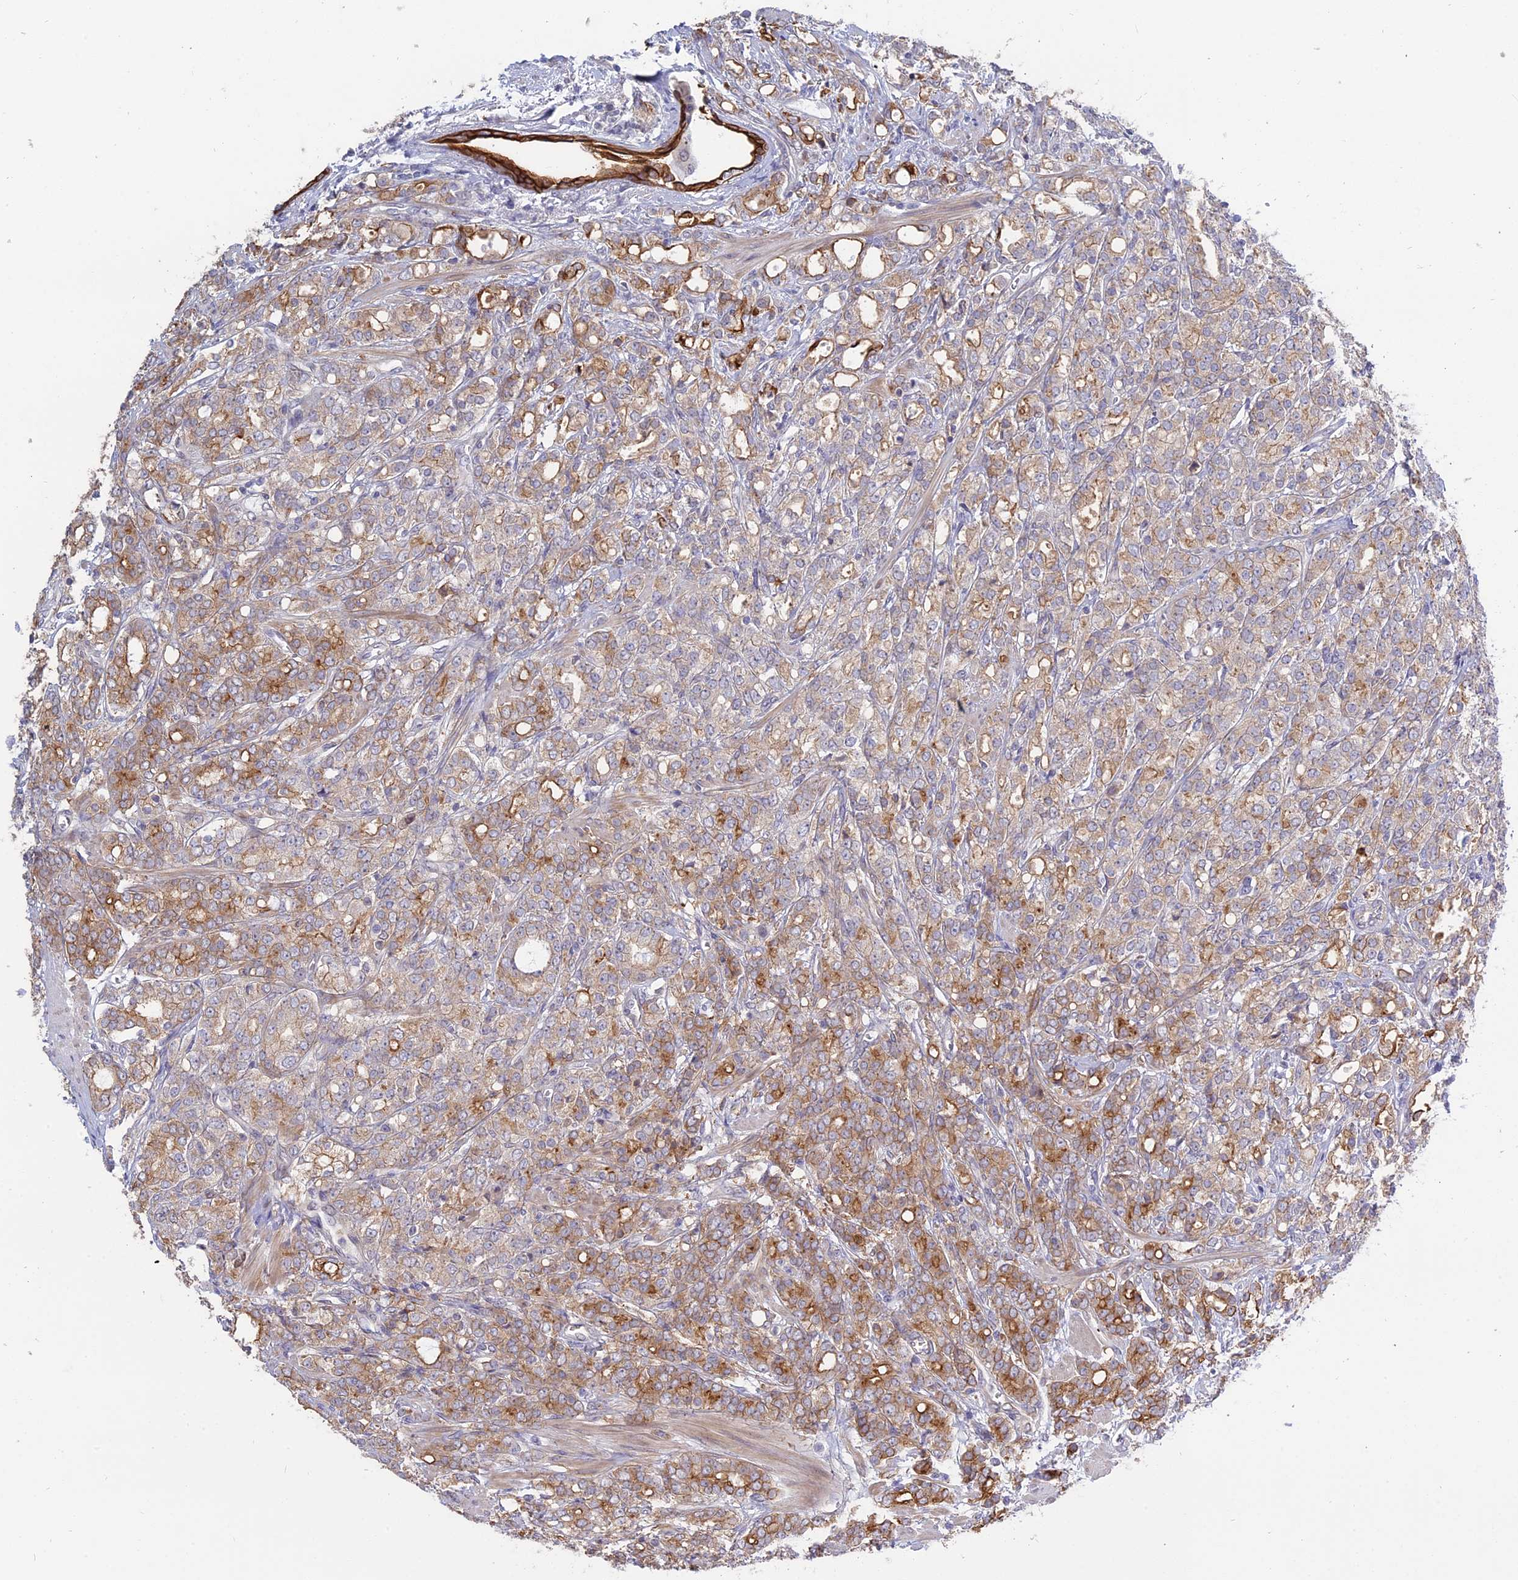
{"staining": {"intensity": "moderate", "quantity": "25%-75%", "location": "cytoplasmic/membranous"}, "tissue": "prostate cancer", "cell_type": "Tumor cells", "image_type": "cancer", "snomed": [{"axis": "morphology", "description": "Adenocarcinoma, High grade"}, {"axis": "topography", "description": "Prostate"}], "caption": "This histopathology image demonstrates adenocarcinoma (high-grade) (prostate) stained with immunohistochemistry (IHC) to label a protein in brown. The cytoplasmic/membranous of tumor cells show moderate positivity for the protein. Nuclei are counter-stained blue.", "gene": "MYO5B", "patient": {"sex": "male", "age": 62}}